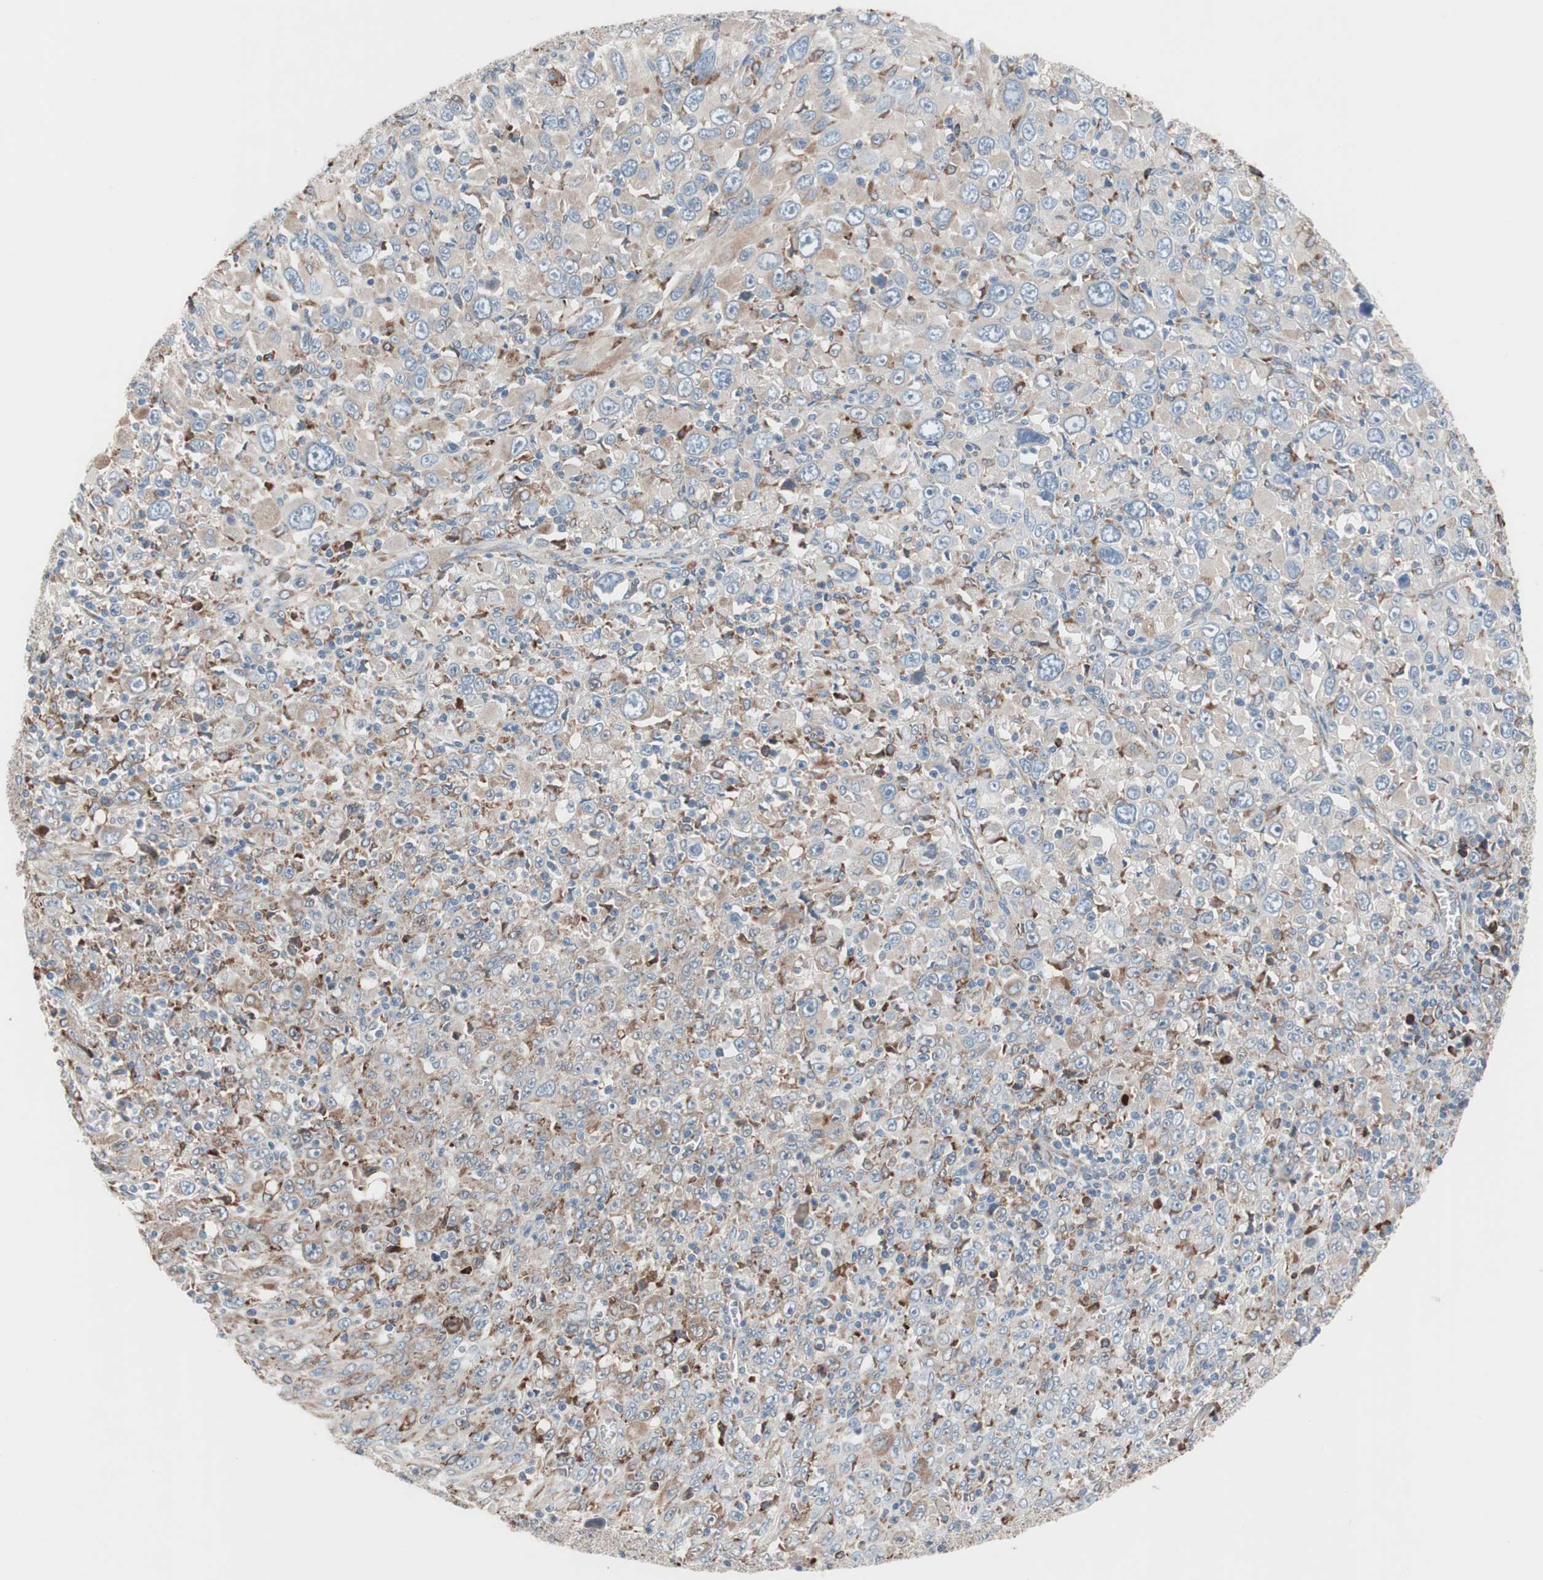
{"staining": {"intensity": "weak", "quantity": "<25%", "location": "cytoplasmic/membranous"}, "tissue": "melanoma", "cell_type": "Tumor cells", "image_type": "cancer", "snomed": [{"axis": "morphology", "description": "Malignant melanoma, Metastatic site"}, {"axis": "topography", "description": "Skin"}], "caption": "Image shows no significant protein positivity in tumor cells of melanoma. (Brightfield microscopy of DAB (3,3'-diaminobenzidine) IHC at high magnification).", "gene": "SLC27A4", "patient": {"sex": "female", "age": 56}}